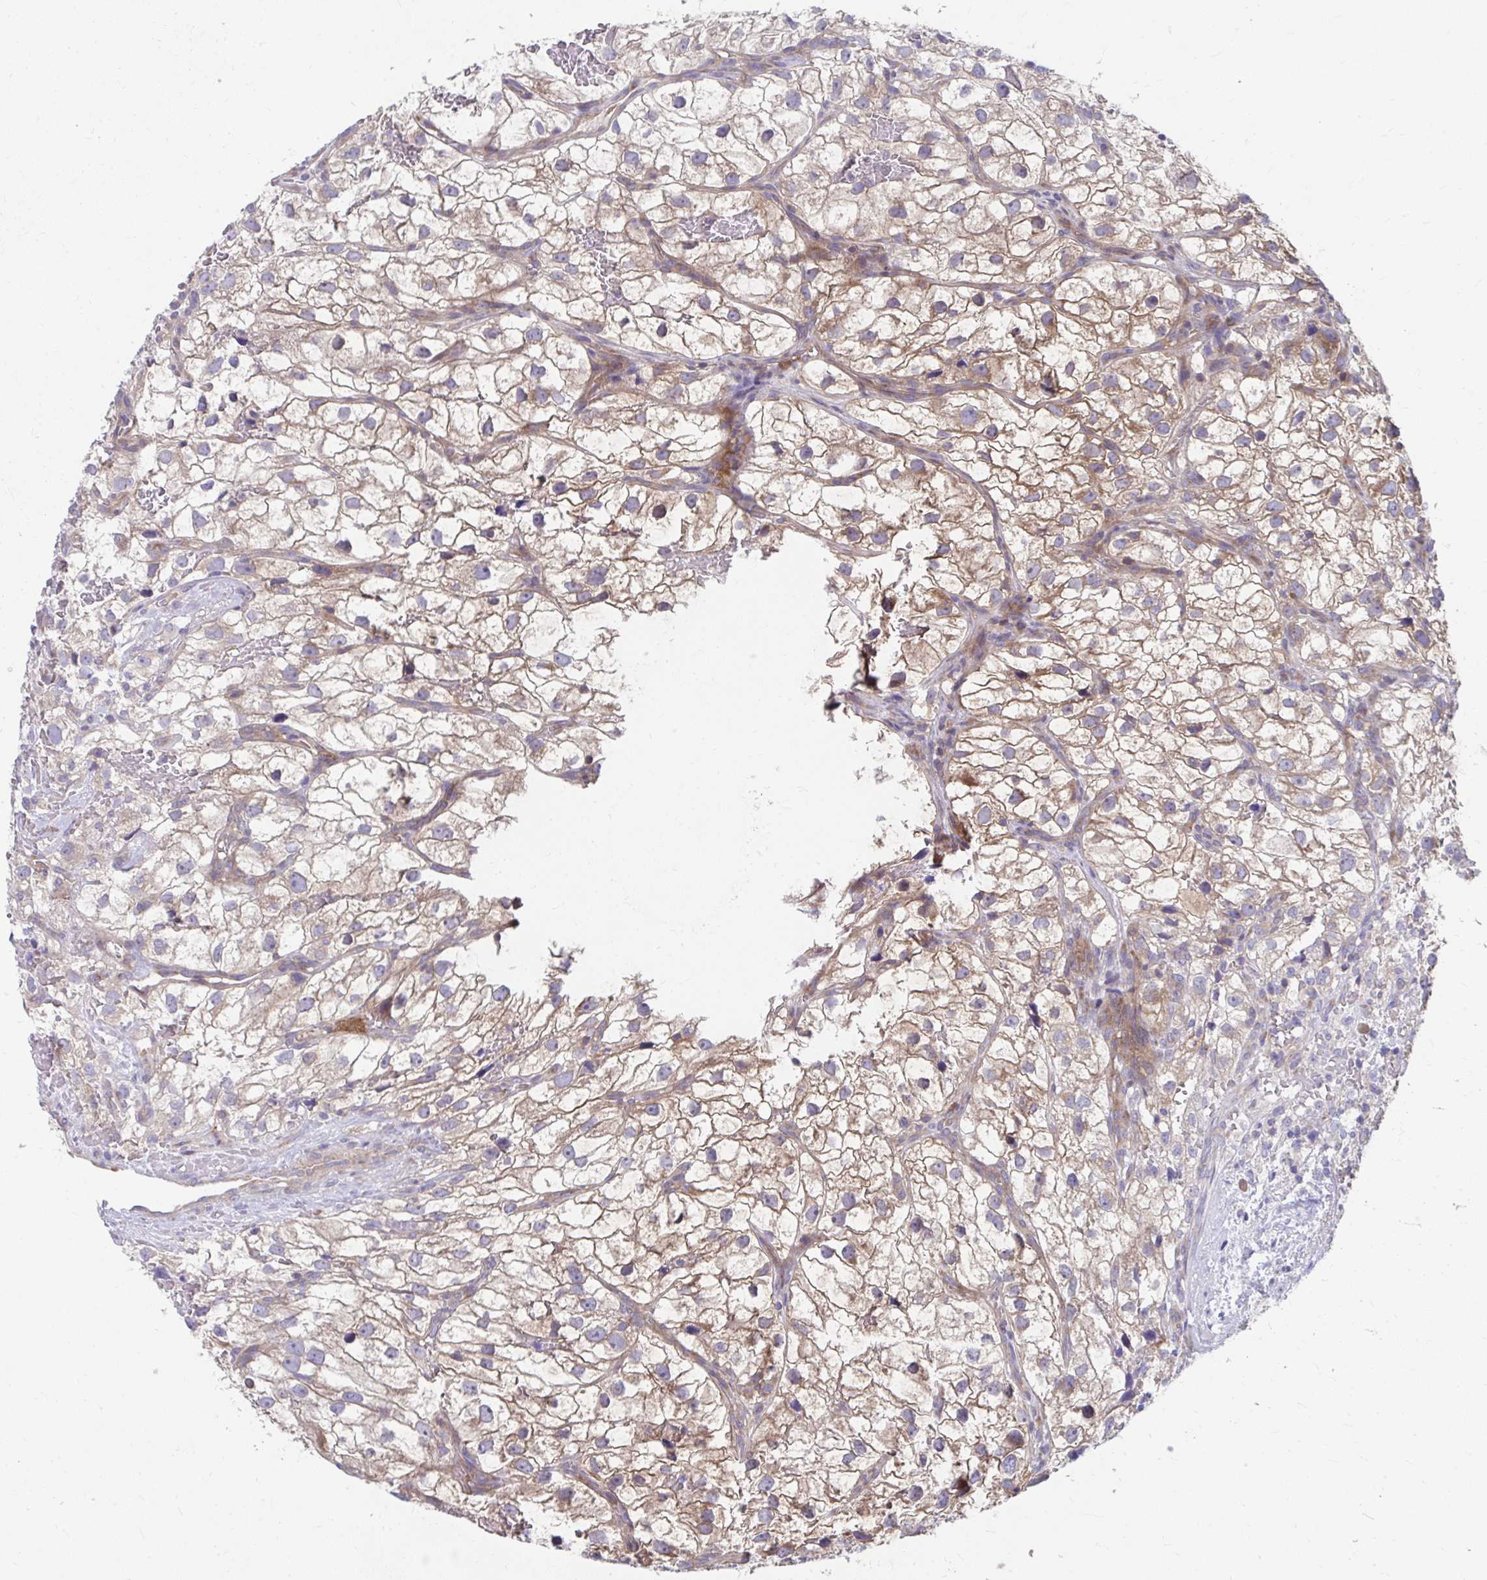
{"staining": {"intensity": "weak", "quantity": ">75%", "location": "cytoplasmic/membranous"}, "tissue": "renal cancer", "cell_type": "Tumor cells", "image_type": "cancer", "snomed": [{"axis": "morphology", "description": "Adenocarcinoma, NOS"}, {"axis": "topography", "description": "Kidney"}], "caption": "High-magnification brightfield microscopy of renal adenocarcinoma stained with DAB (brown) and counterstained with hematoxylin (blue). tumor cells exhibit weak cytoplasmic/membranous expression is identified in about>75% of cells. (brown staining indicates protein expression, while blue staining denotes nuclei).", "gene": "PCDHB7", "patient": {"sex": "male", "age": 59}}